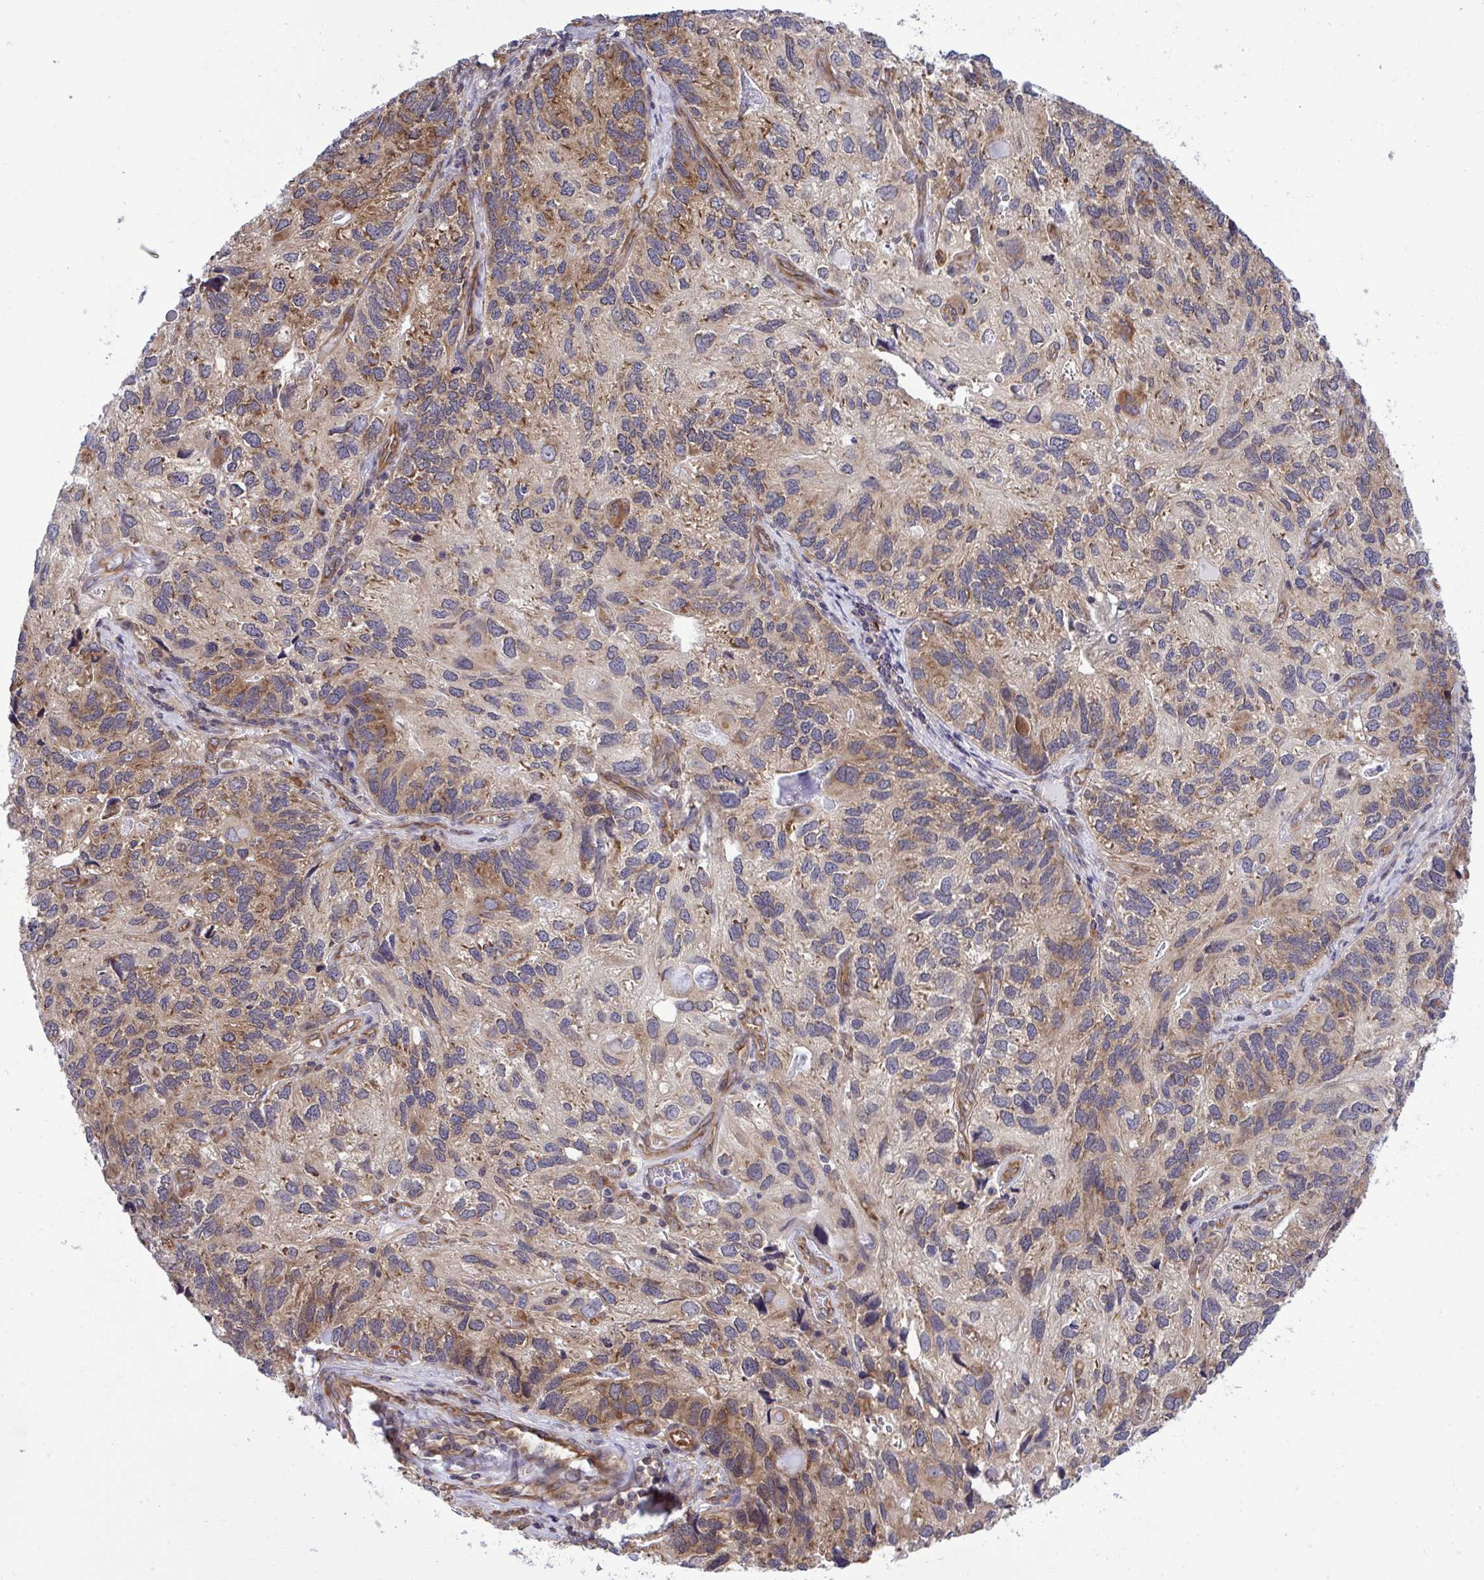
{"staining": {"intensity": "moderate", "quantity": "25%-75%", "location": "cytoplasmic/membranous"}, "tissue": "endometrial cancer", "cell_type": "Tumor cells", "image_type": "cancer", "snomed": [{"axis": "morphology", "description": "Carcinoma, NOS"}, {"axis": "topography", "description": "Uterus"}], "caption": "Moderate cytoplasmic/membranous staining for a protein is appreciated in approximately 25%-75% of tumor cells of carcinoma (endometrial) using IHC.", "gene": "RPS15", "patient": {"sex": "female", "age": 76}}